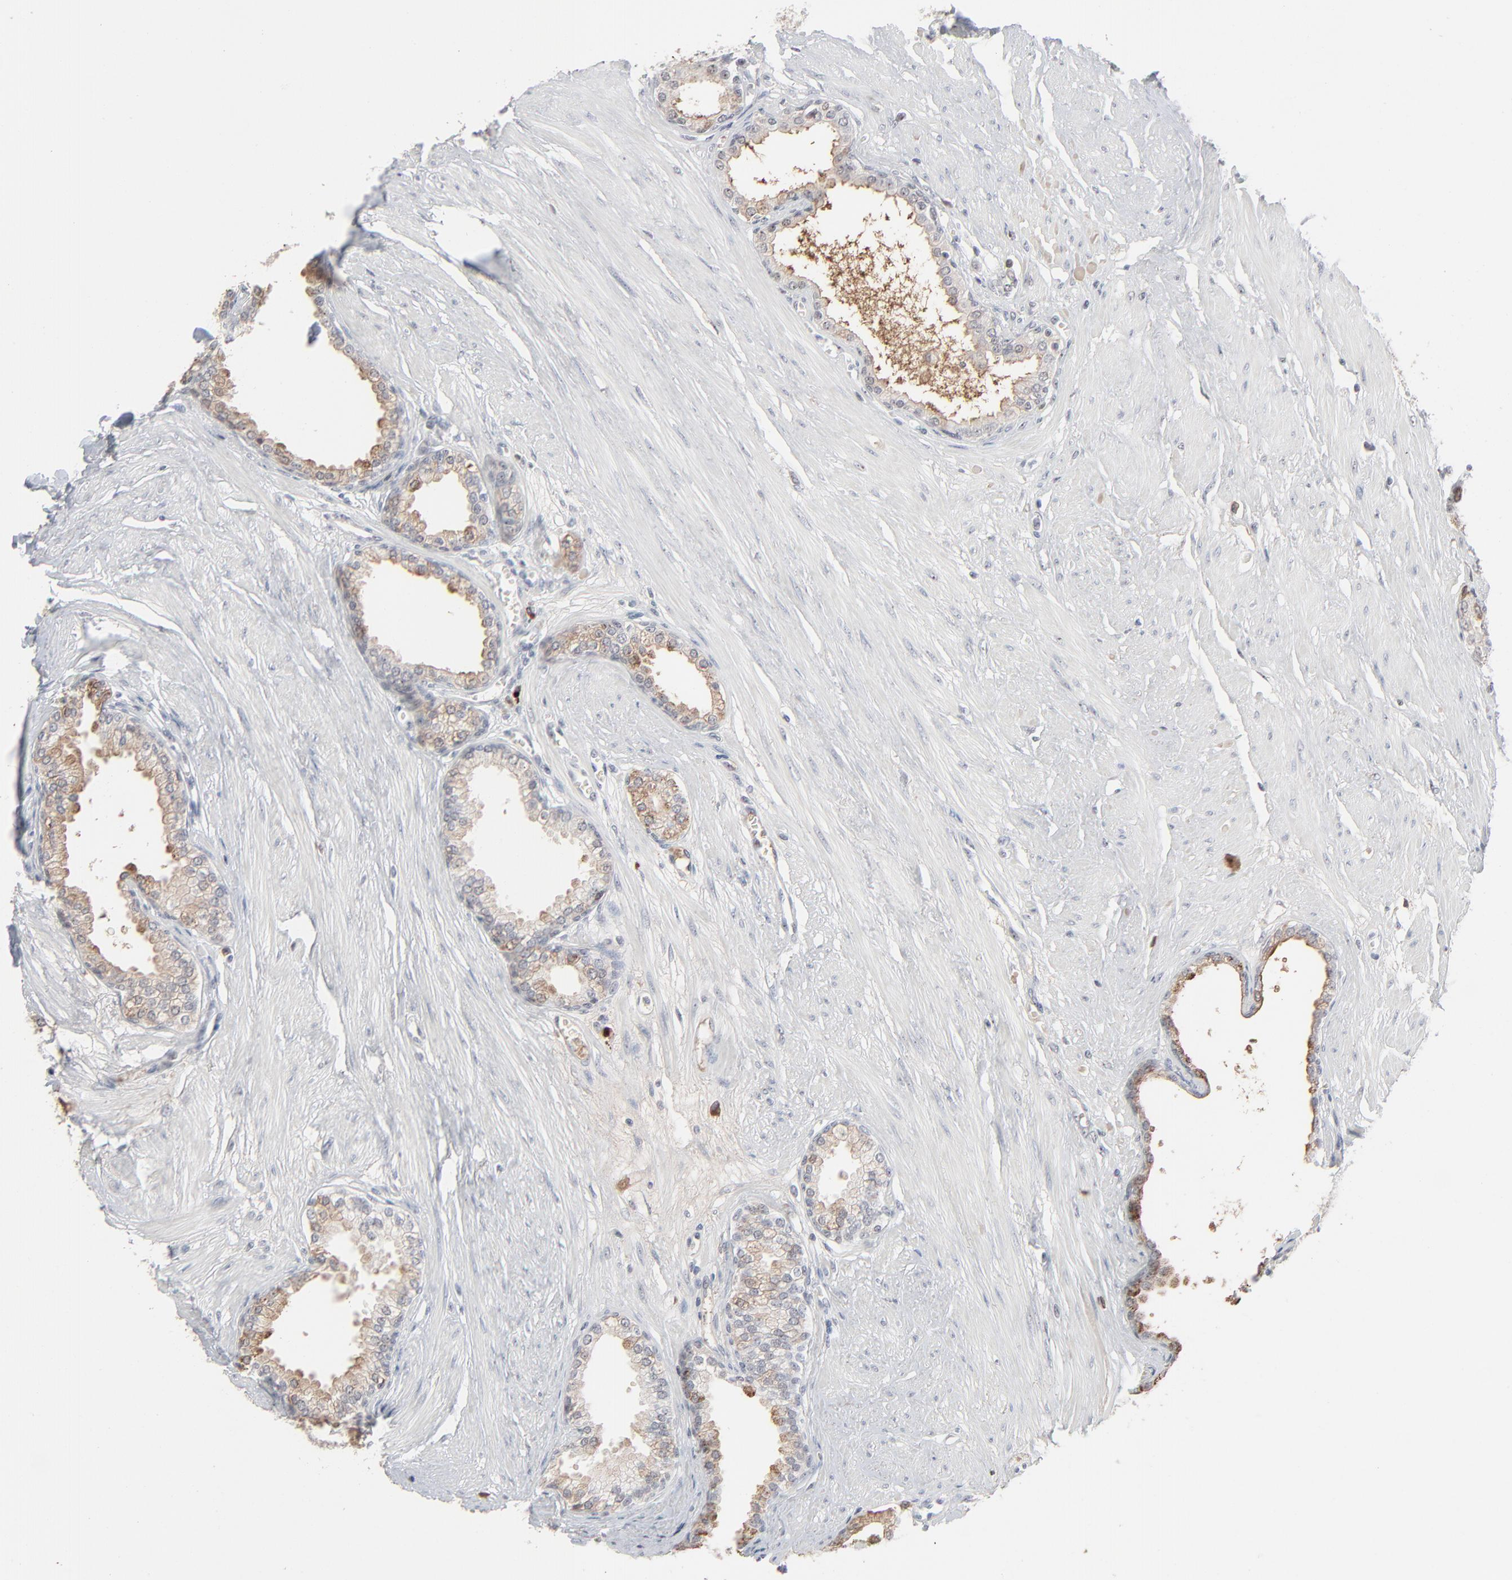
{"staining": {"intensity": "weak", "quantity": ">75%", "location": "nuclear"}, "tissue": "prostate", "cell_type": "Glandular cells", "image_type": "normal", "snomed": [{"axis": "morphology", "description": "Normal tissue, NOS"}, {"axis": "topography", "description": "Prostate"}], "caption": "The immunohistochemical stain shows weak nuclear expression in glandular cells of benign prostate.", "gene": "MPHOSPH6", "patient": {"sex": "male", "age": 64}}